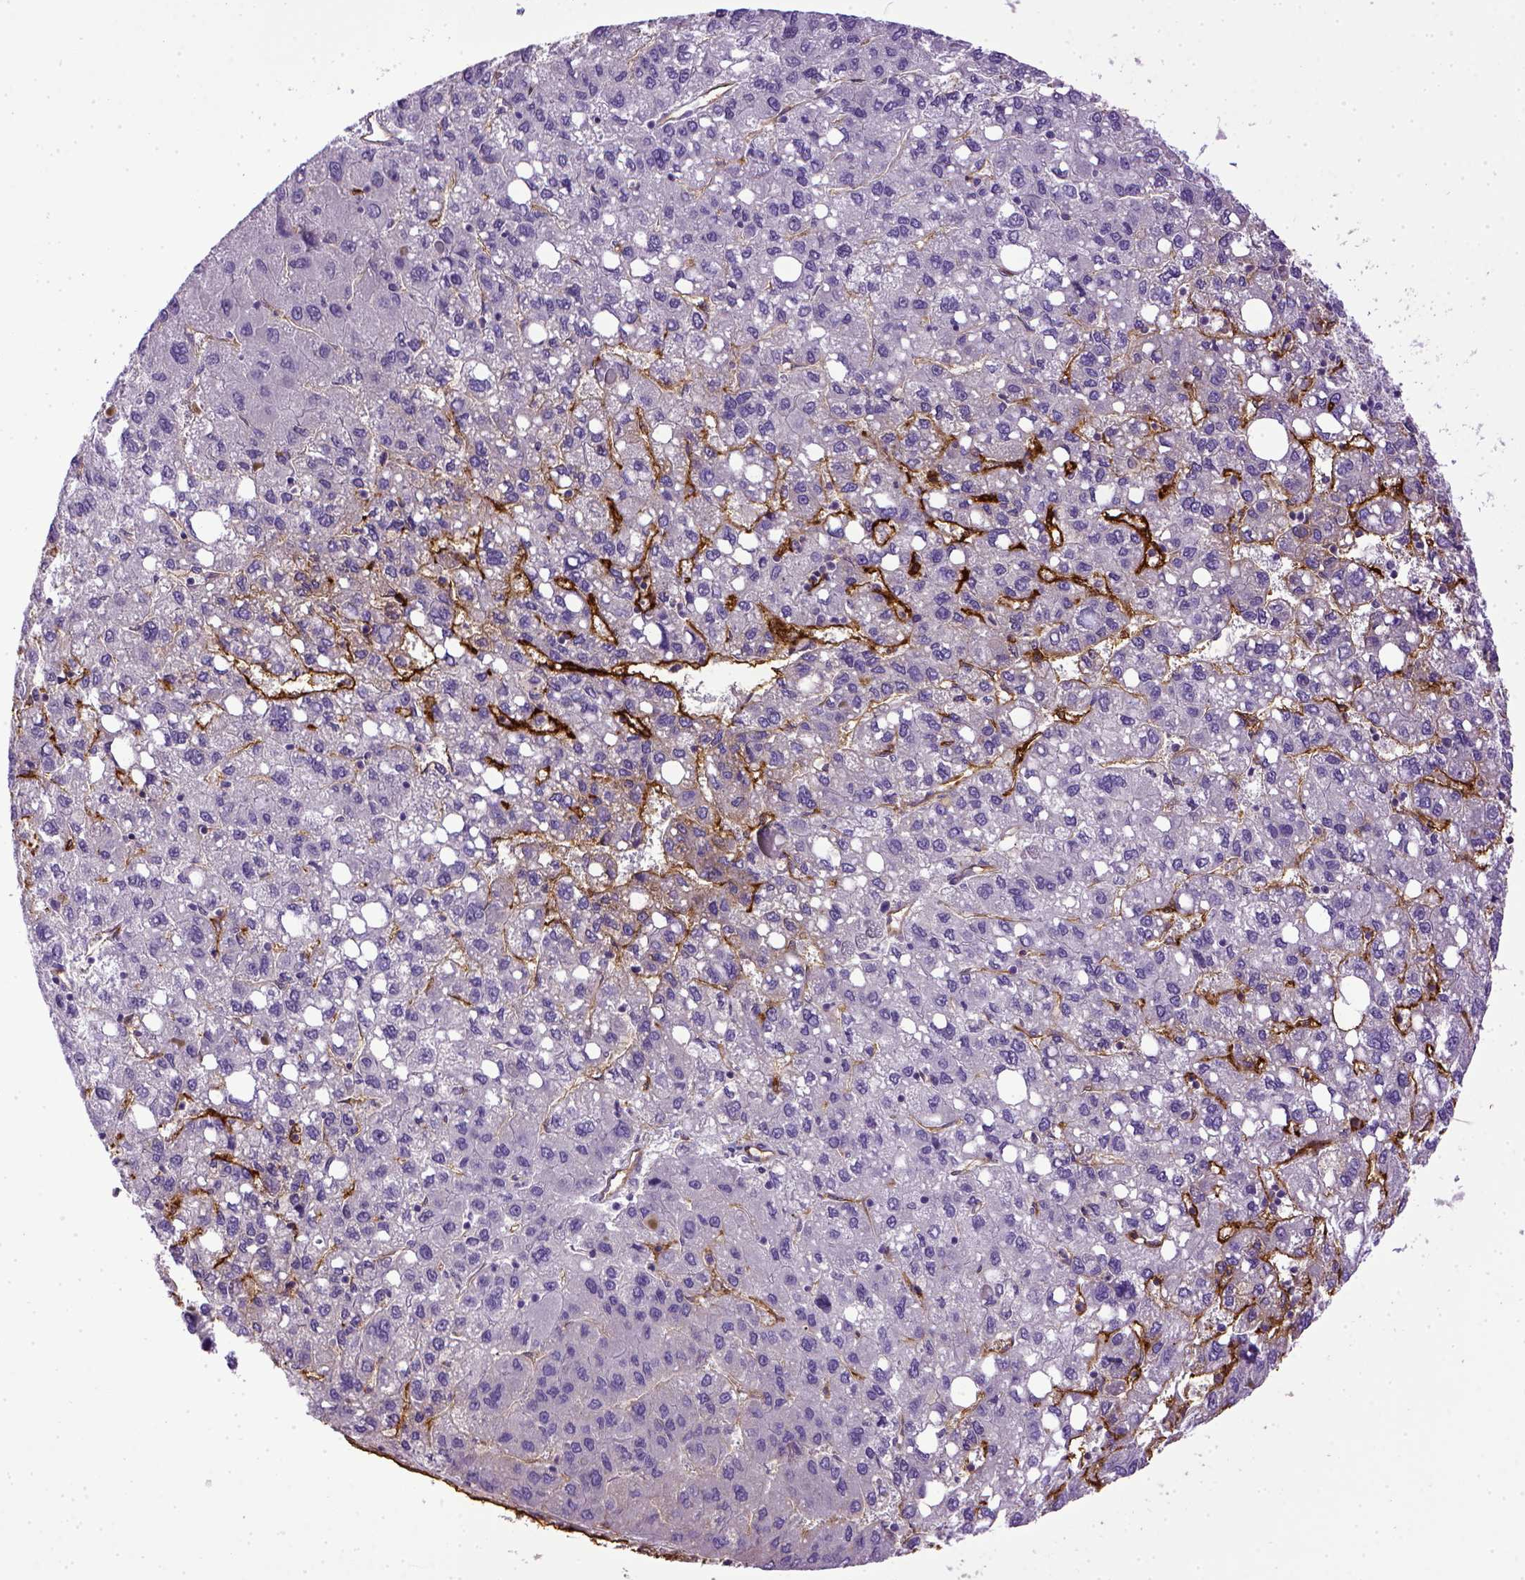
{"staining": {"intensity": "negative", "quantity": "none", "location": "none"}, "tissue": "liver cancer", "cell_type": "Tumor cells", "image_type": "cancer", "snomed": [{"axis": "morphology", "description": "Carcinoma, Hepatocellular, NOS"}, {"axis": "topography", "description": "Liver"}], "caption": "A micrograph of liver hepatocellular carcinoma stained for a protein reveals no brown staining in tumor cells.", "gene": "ENG", "patient": {"sex": "female", "age": 82}}